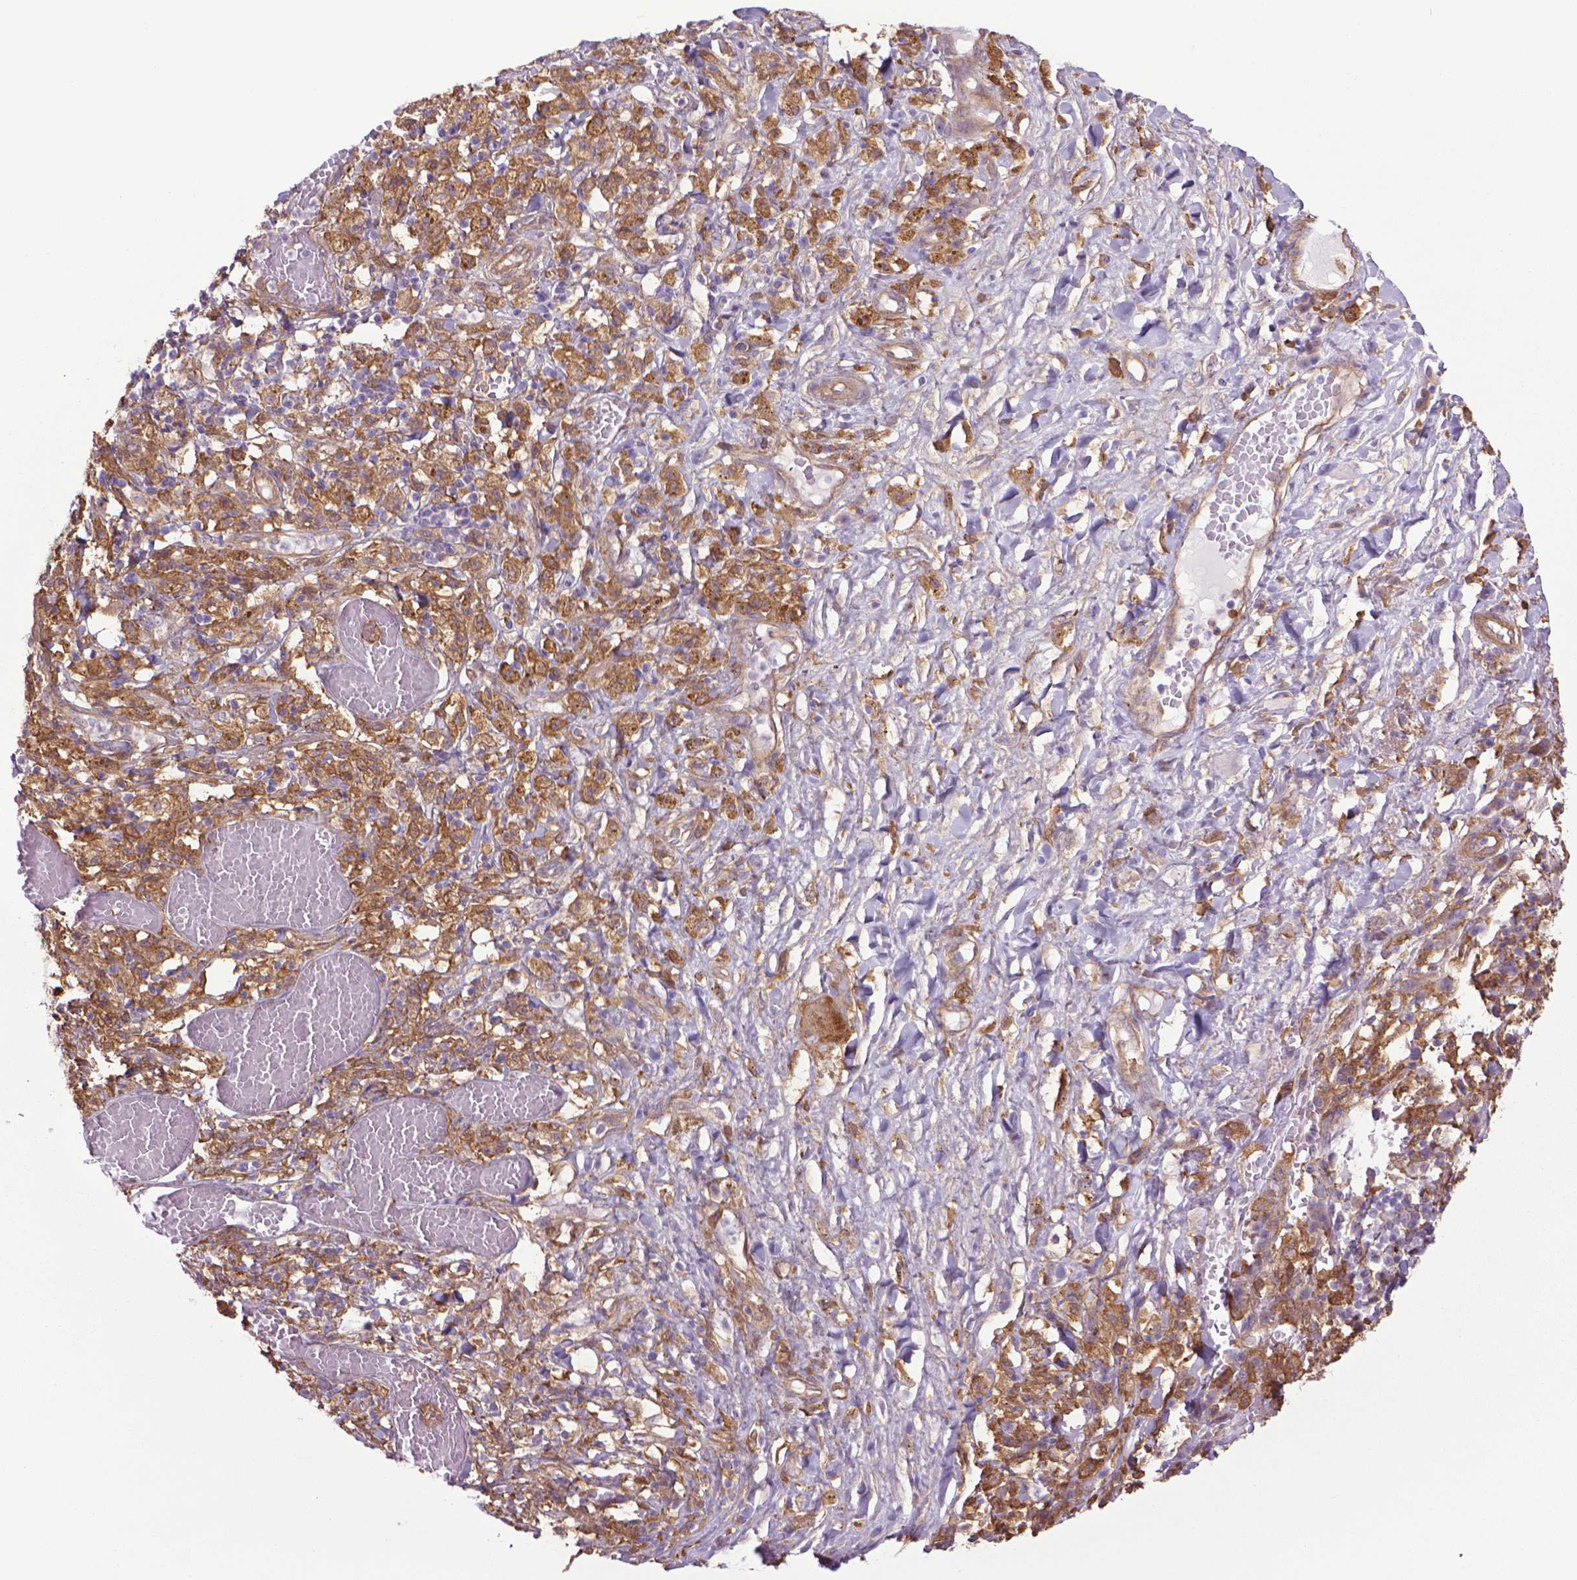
{"staining": {"intensity": "moderate", "quantity": ">75%", "location": "cytoplasmic/membranous"}, "tissue": "melanoma", "cell_type": "Tumor cells", "image_type": "cancer", "snomed": [{"axis": "morphology", "description": "Malignant melanoma, NOS"}, {"axis": "topography", "description": "Skin"}], "caption": "The micrograph exhibits immunohistochemical staining of melanoma. There is moderate cytoplasmic/membranous staining is present in about >75% of tumor cells.", "gene": "CORO1B", "patient": {"sex": "female", "age": 91}}